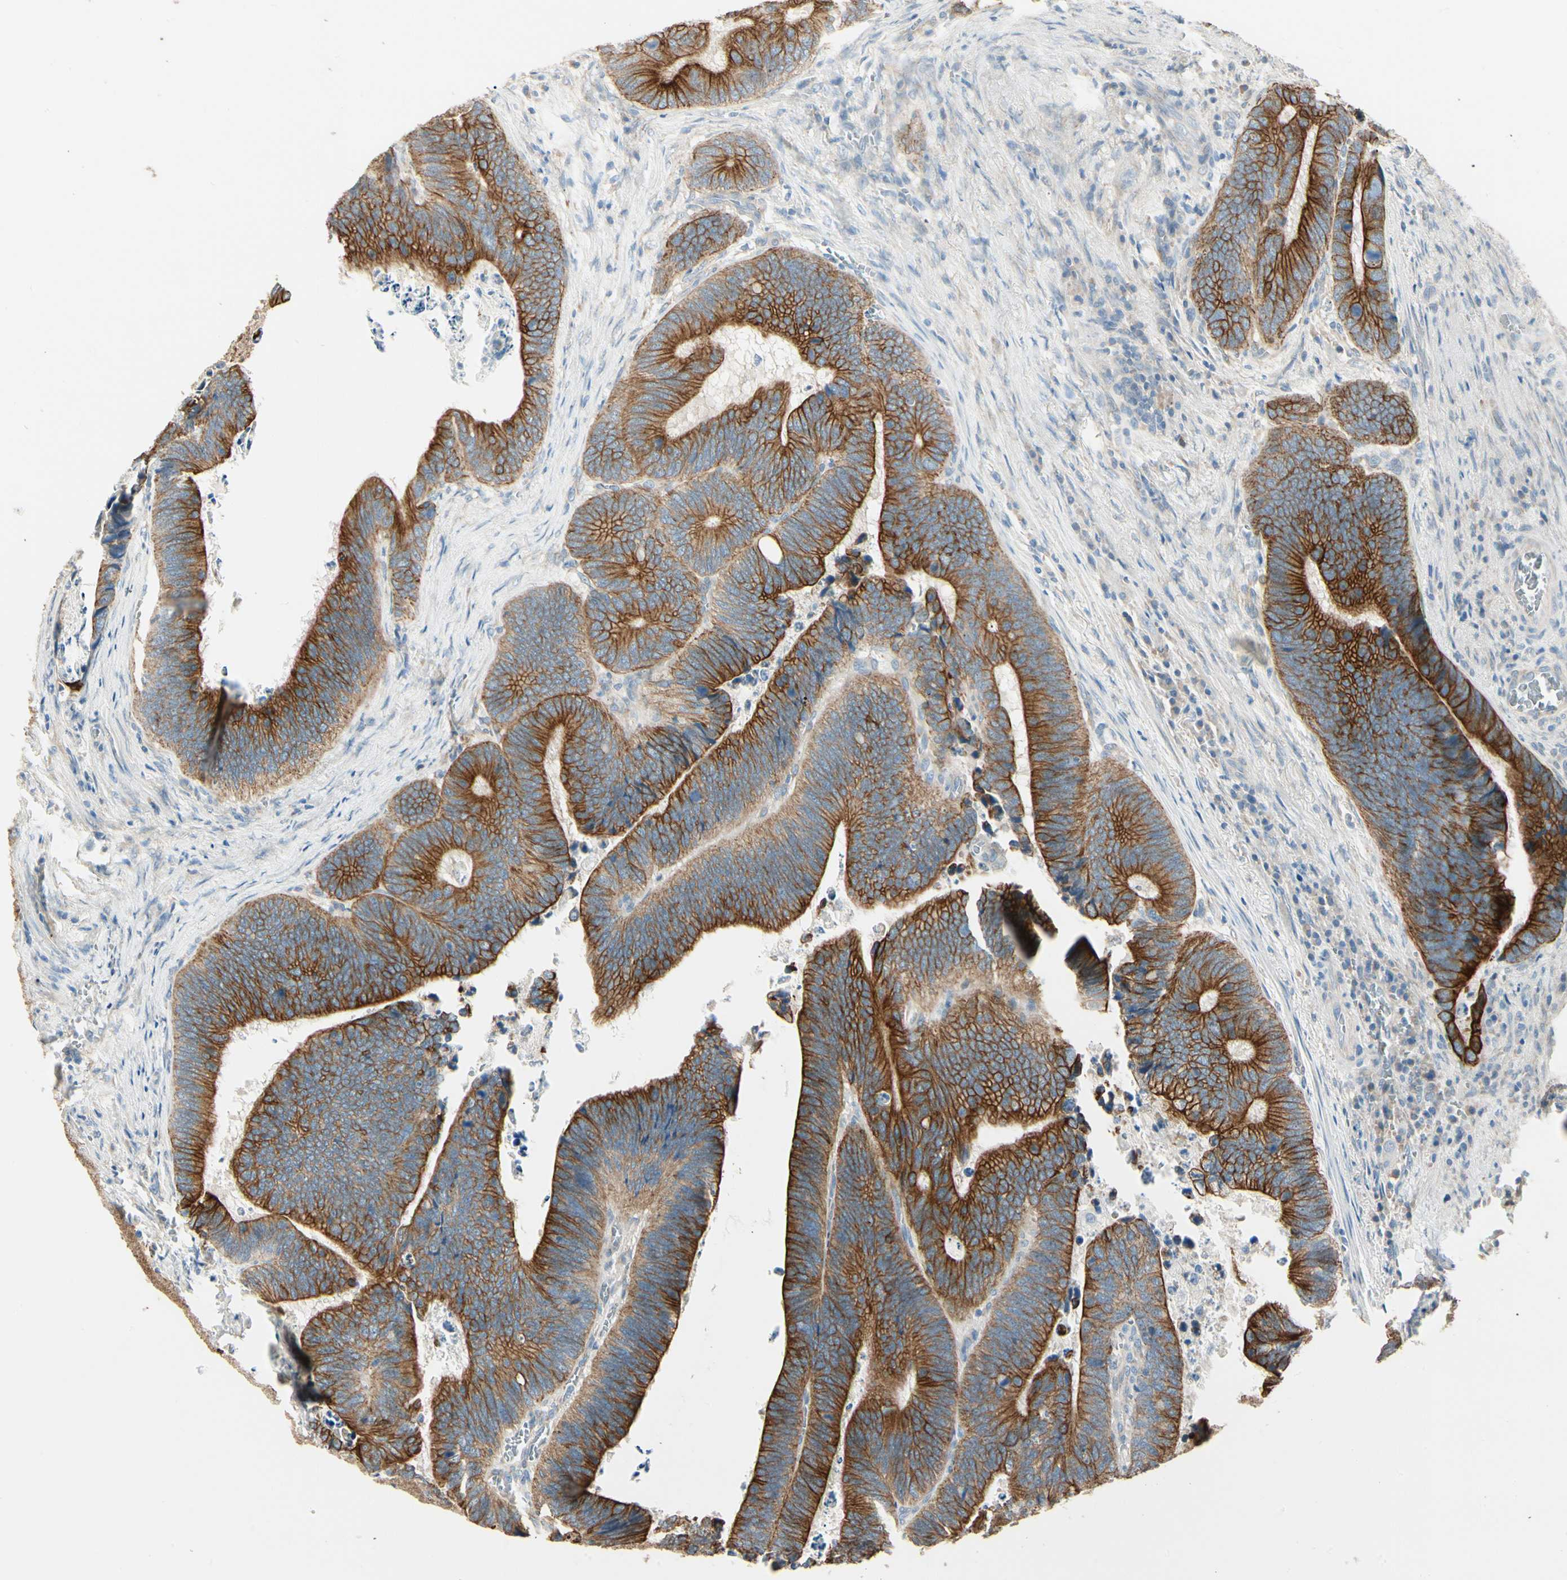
{"staining": {"intensity": "strong", "quantity": ">75%", "location": "cytoplasmic/membranous"}, "tissue": "colorectal cancer", "cell_type": "Tumor cells", "image_type": "cancer", "snomed": [{"axis": "morphology", "description": "Adenocarcinoma, NOS"}, {"axis": "topography", "description": "Colon"}], "caption": "There is high levels of strong cytoplasmic/membranous expression in tumor cells of colorectal adenocarcinoma, as demonstrated by immunohistochemical staining (brown color).", "gene": "DUSP12", "patient": {"sex": "male", "age": 72}}